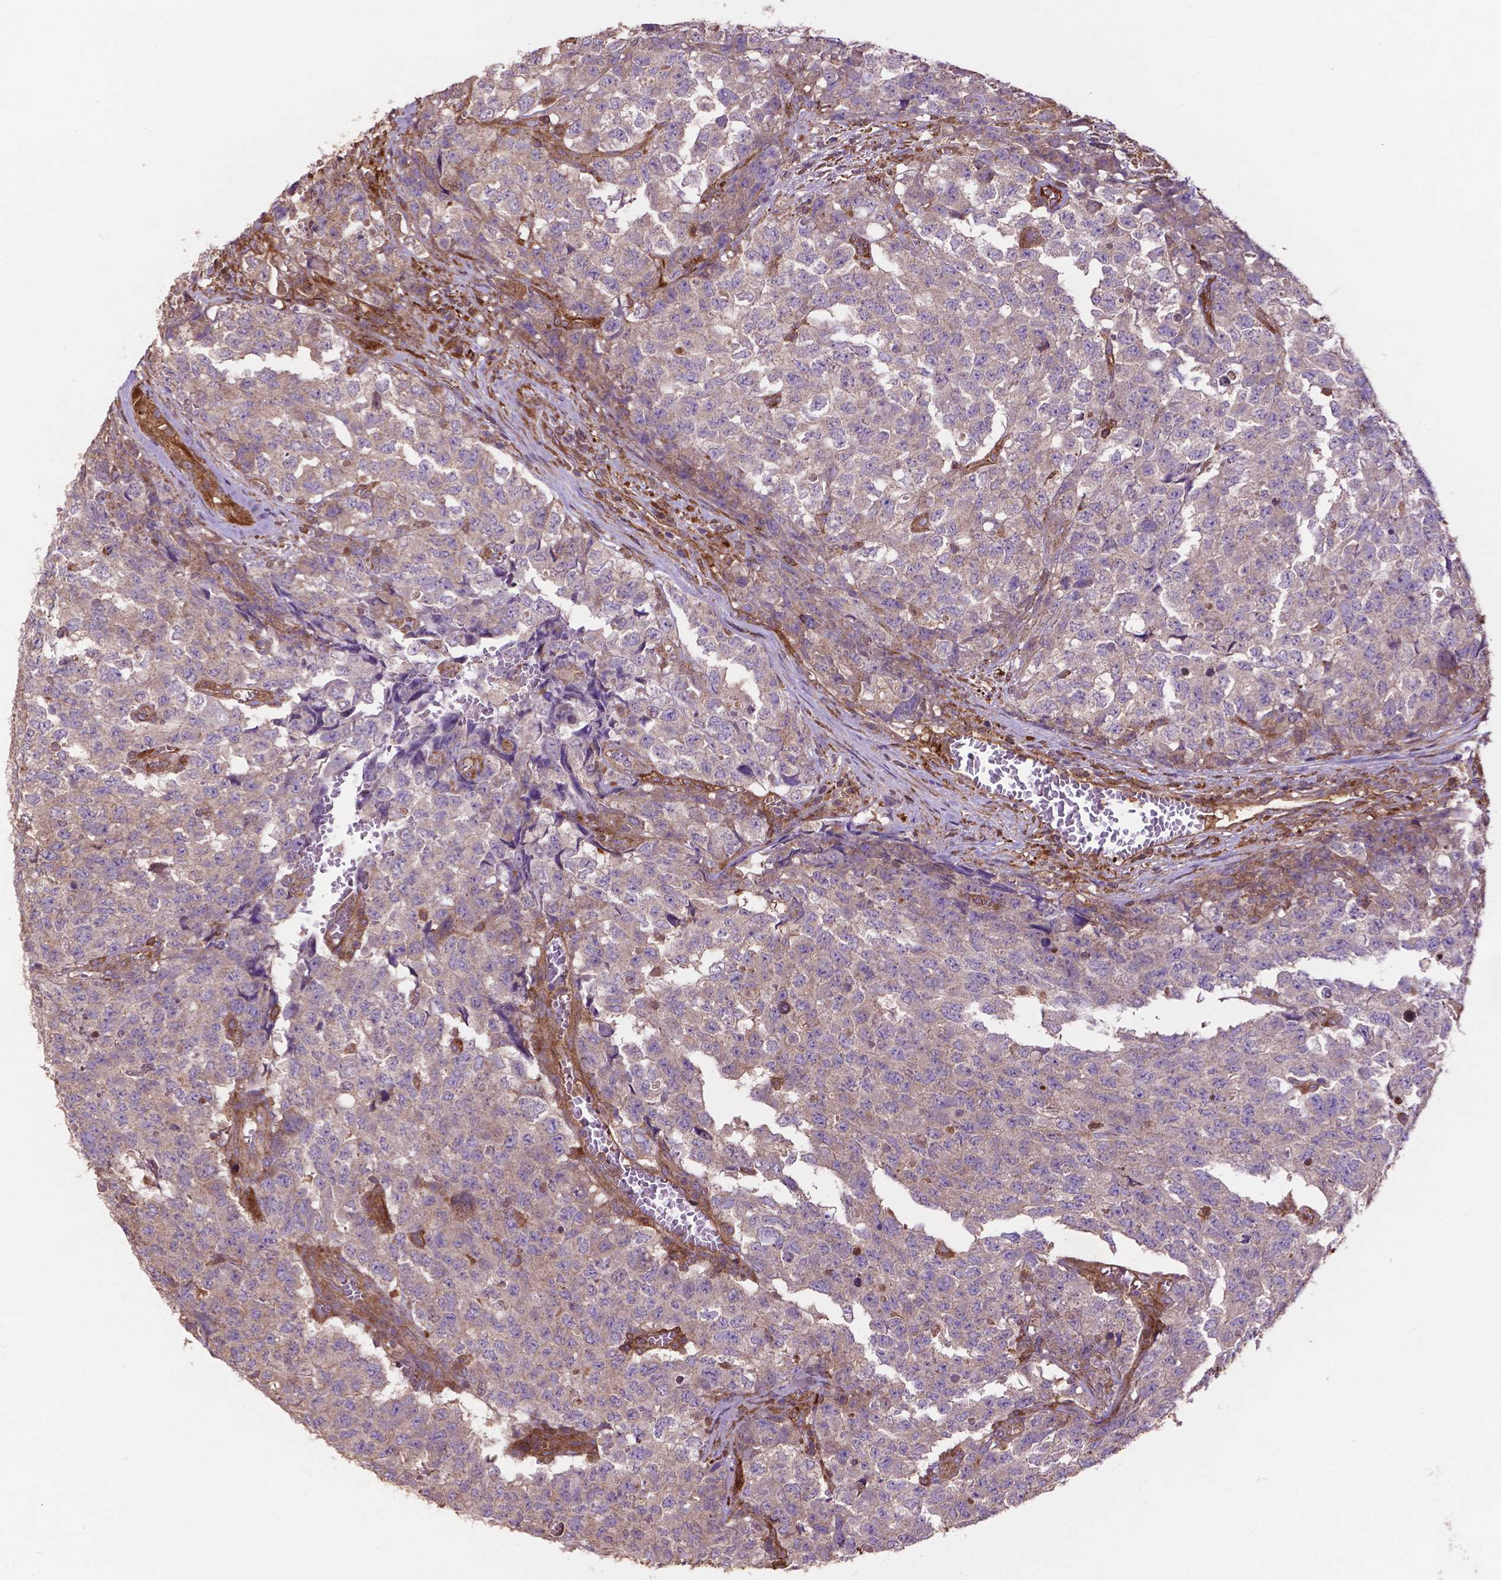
{"staining": {"intensity": "negative", "quantity": "none", "location": "none"}, "tissue": "testis cancer", "cell_type": "Tumor cells", "image_type": "cancer", "snomed": [{"axis": "morphology", "description": "Carcinoma, Embryonal, NOS"}, {"axis": "topography", "description": "Testis"}], "caption": "This is a photomicrograph of immunohistochemistry staining of testis embryonal carcinoma, which shows no staining in tumor cells.", "gene": "SMAD3", "patient": {"sex": "male", "age": 23}}